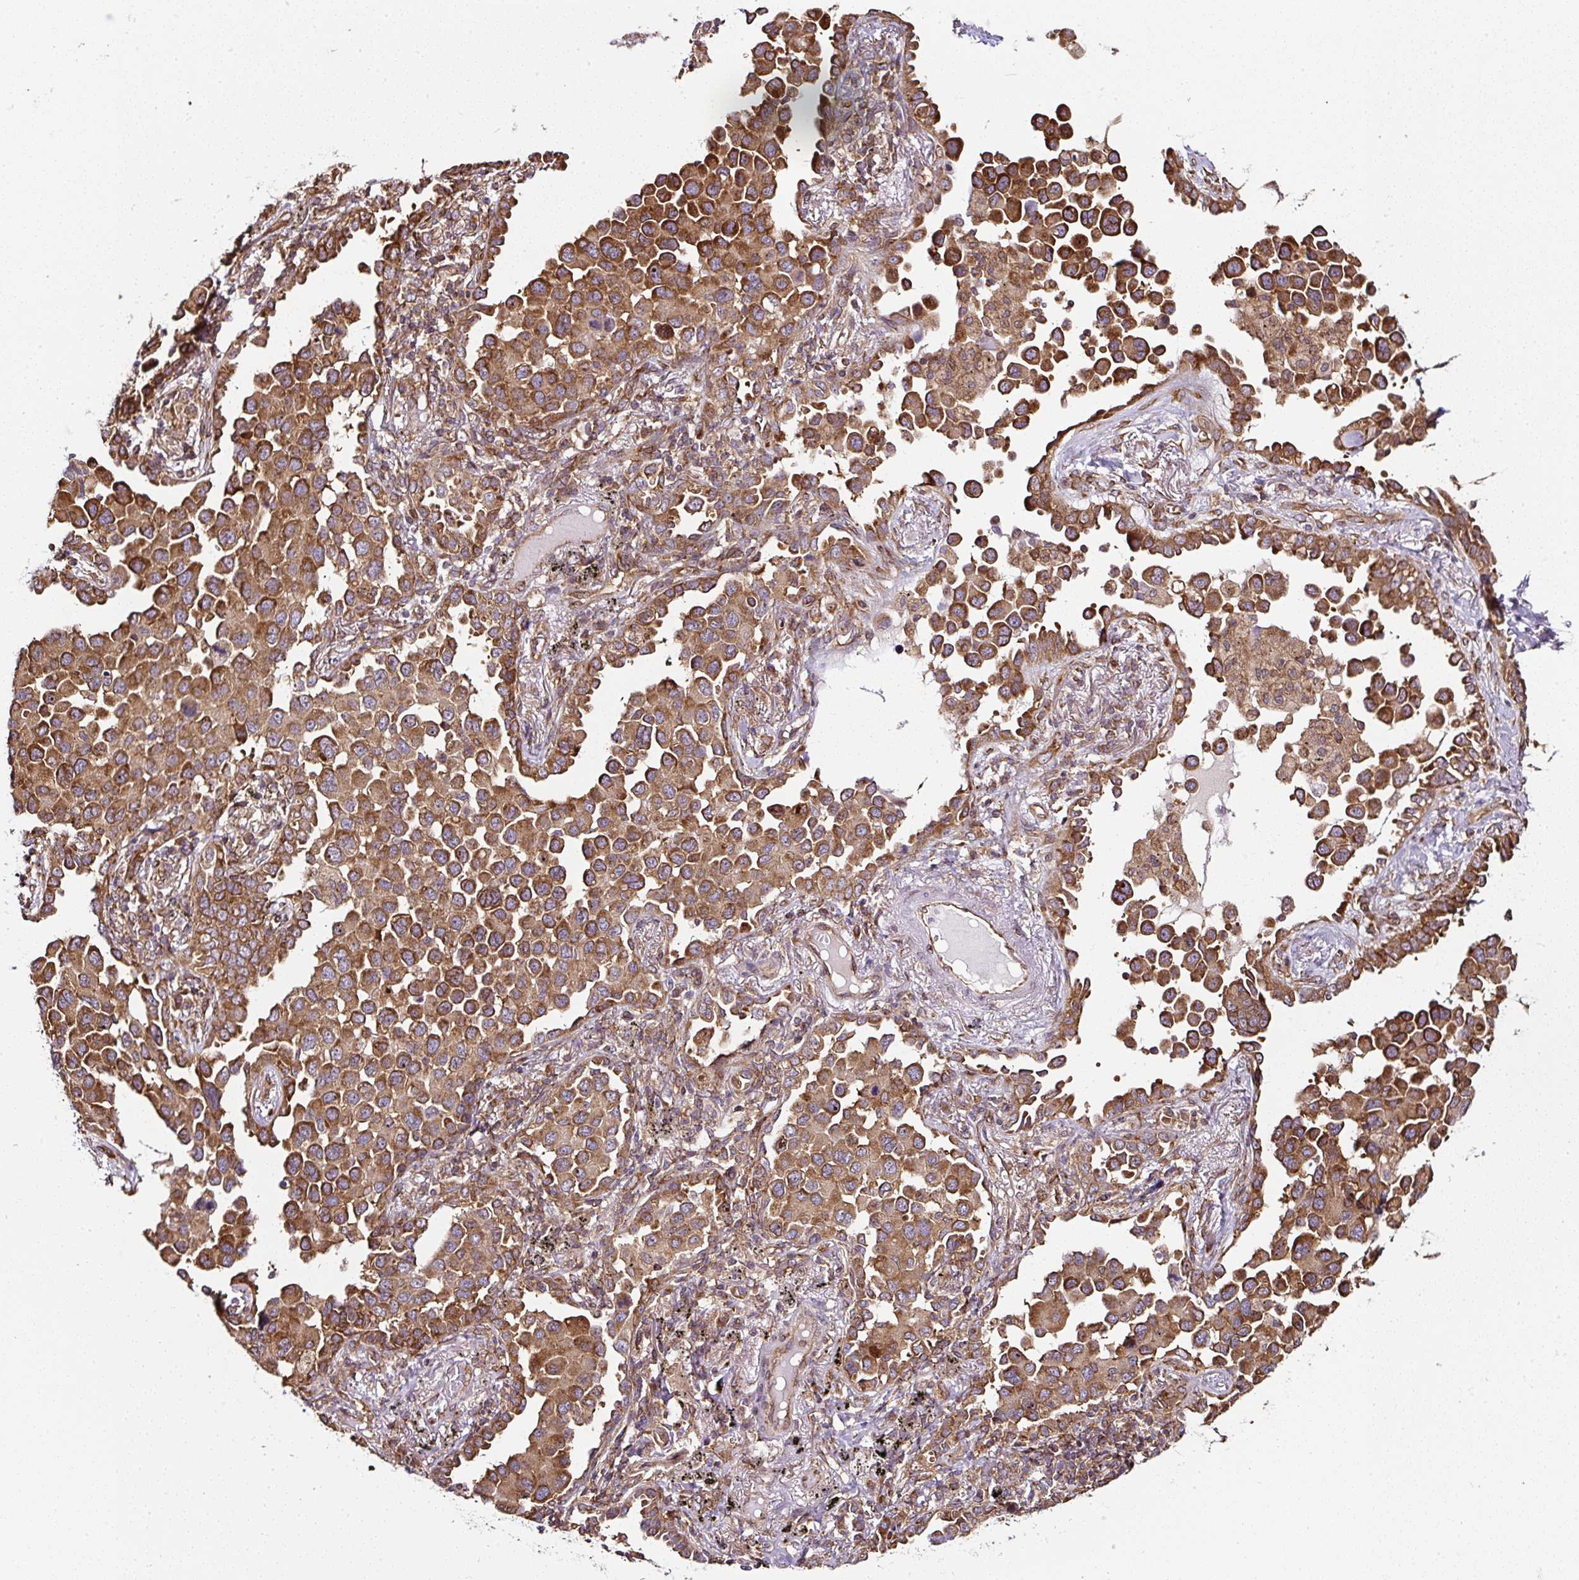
{"staining": {"intensity": "moderate", "quantity": ">75%", "location": "cytoplasmic/membranous"}, "tissue": "lung cancer", "cell_type": "Tumor cells", "image_type": "cancer", "snomed": [{"axis": "morphology", "description": "Adenocarcinoma, NOS"}, {"axis": "topography", "description": "Lung"}], "caption": "Tumor cells show medium levels of moderate cytoplasmic/membranous expression in approximately >75% of cells in adenocarcinoma (lung).", "gene": "KDM4E", "patient": {"sex": "male", "age": 67}}